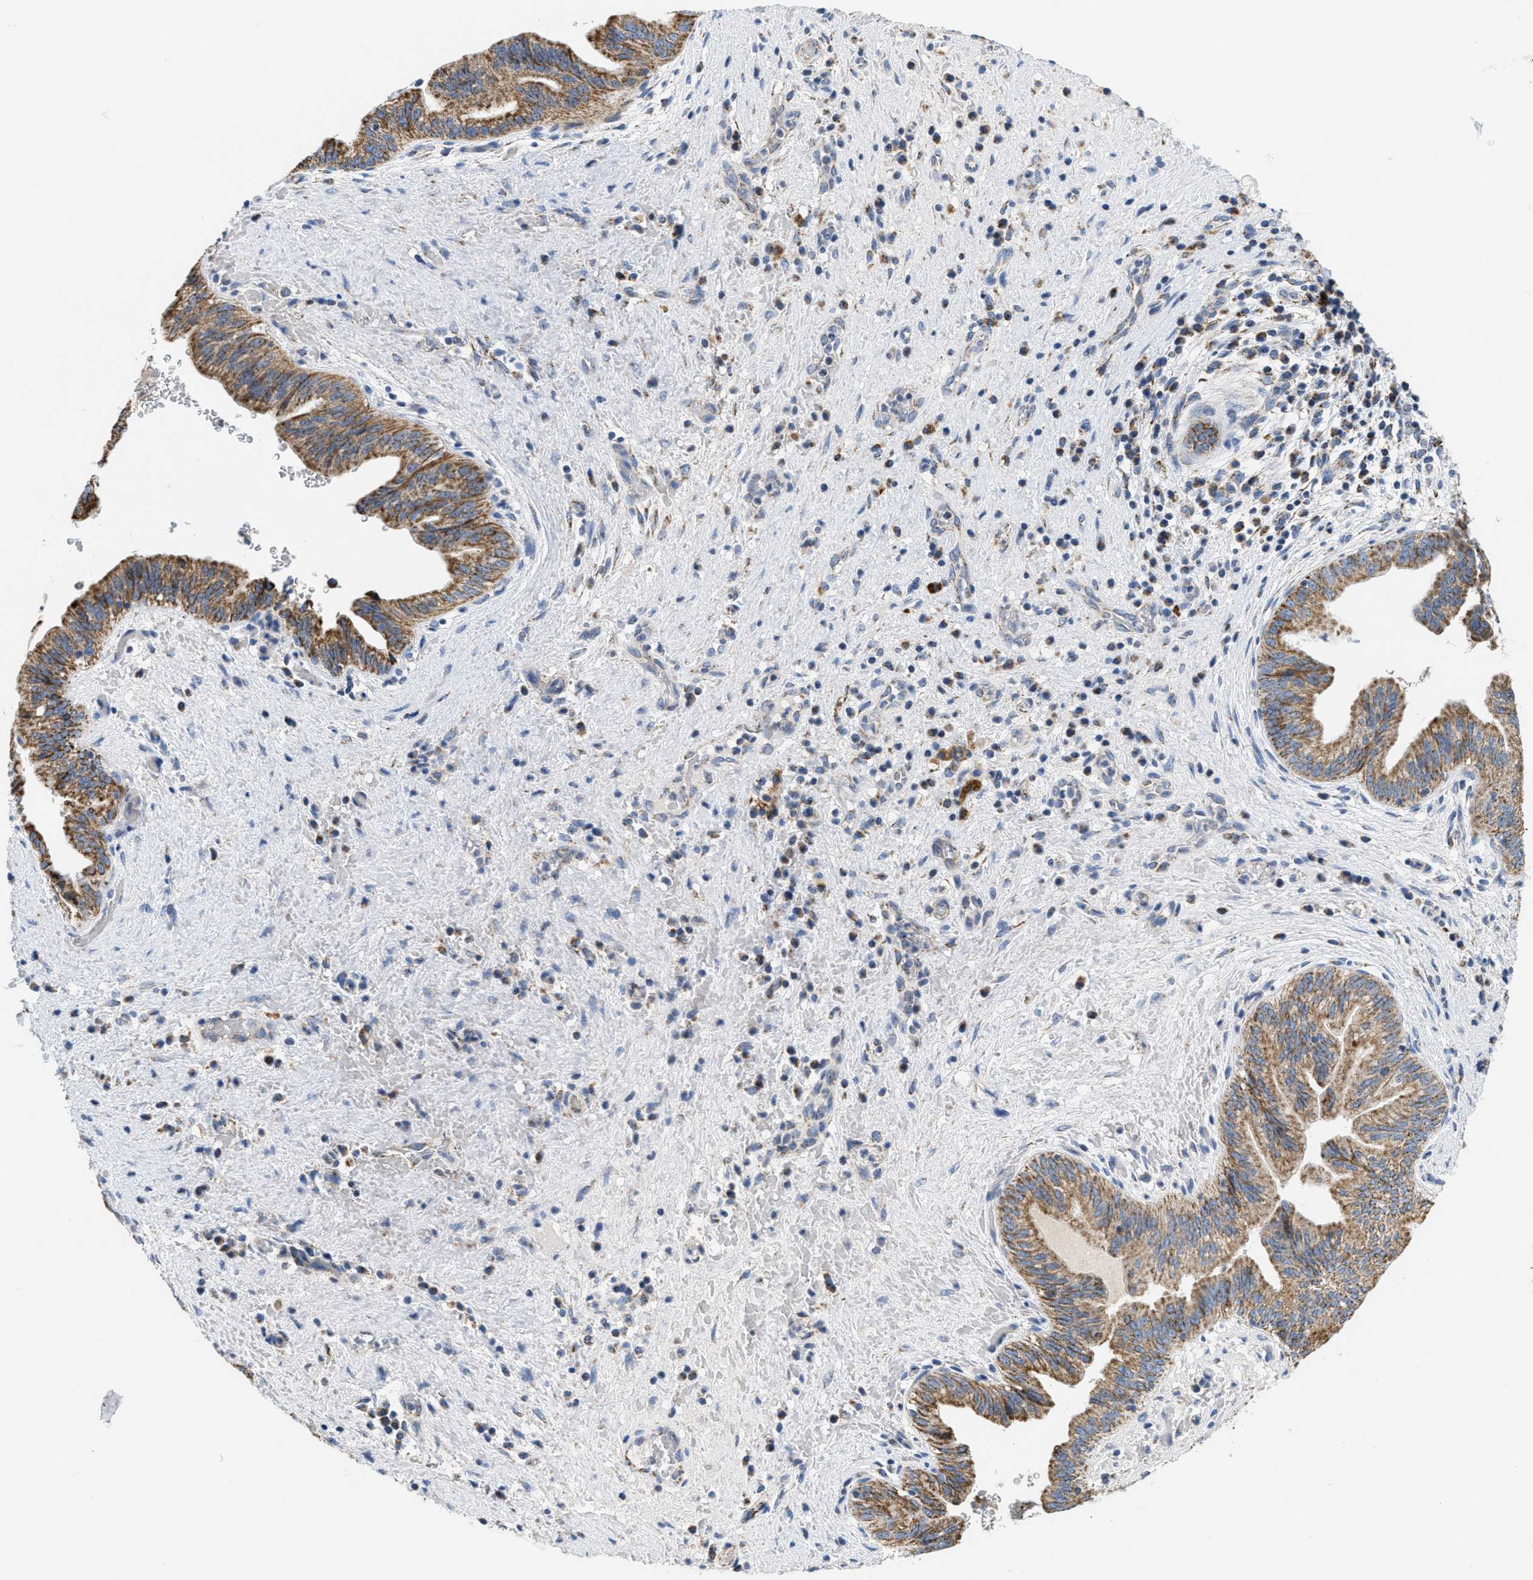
{"staining": {"intensity": "moderate", "quantity": ">75%", "location": "cytoplasmic/membranous"}, "tissue": "liver cancer", "cell_type": "Tumor cells", "image_type": "cancer", "snomed": [{"axis": "morphology", "description": "Cholangiocarcinoma"}, {"axis": "topography", "description": "Liver"}], "caption": "This photomicrograph exhibits immunohistochemistry staining of human liver cancer, with medium moderate cytoplasmic/membranous expression in approximately >75% of tumor cells.", "gene": "KCNJ5", "patient": {"sex": "female", "age": 38}}